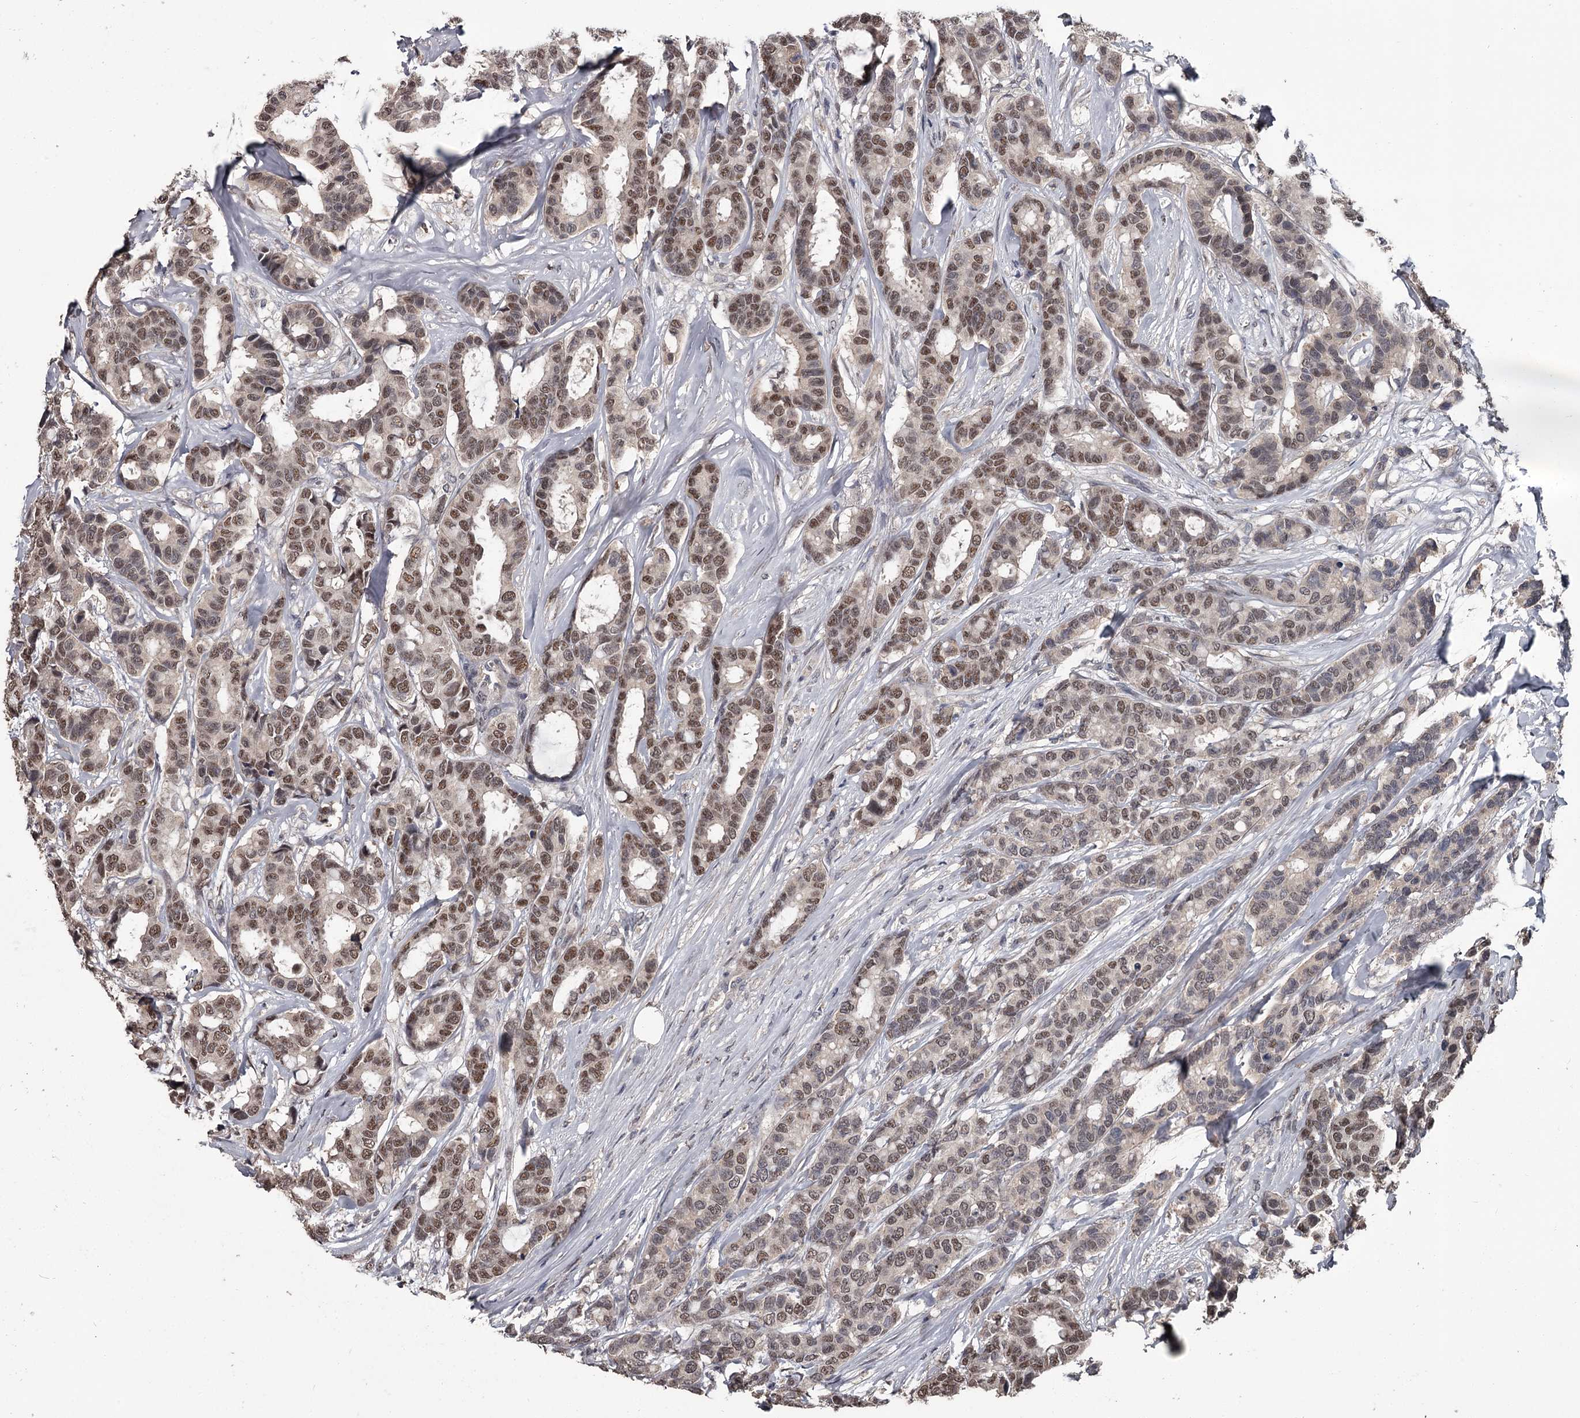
{"staining": {"intensity": "moderate", "quantity": ">75%", "location": "nuclear"}, "tissue": "breast cancer", "cell_type": "Tumor cells", "image_type": "cancer", "snomed": [{"axis": "morphology", "description": "Duct carcinoma"}, {"axis": "topography", "description": "Breast"}], "caption": "Human breast invasive ductal carcinoma stained for a protein (brown) reveals moderate nuclear positive positivity in about >75% of tumor cells.", "gene": "PRPF40B", "patient": {"sex": "female", "age": 87}}